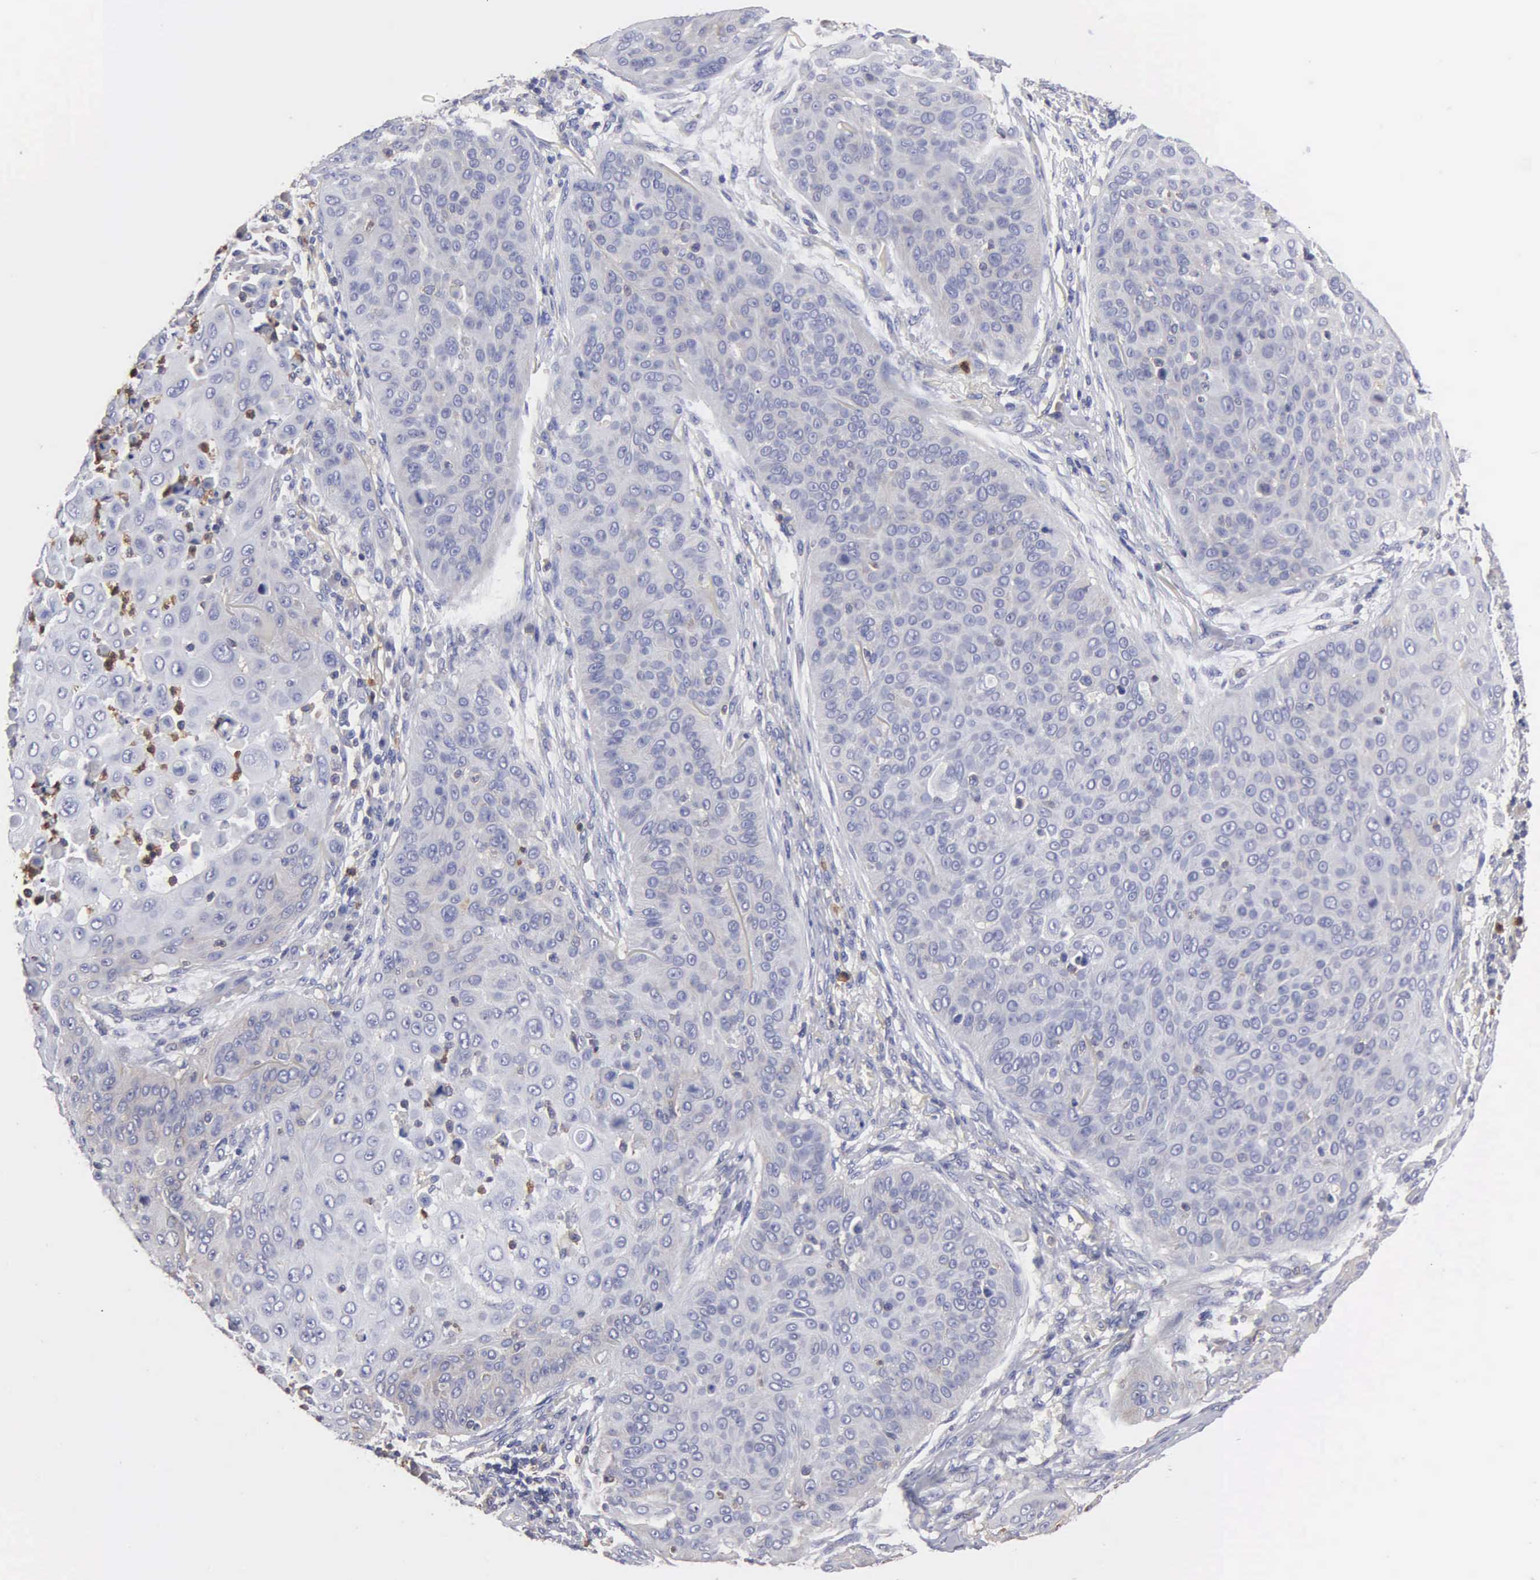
{"staining": {"intensity": "negative", "quantity": "none", "location": "none"}, "tissue": "skin cancer", "cell_type": "Tumor cells", "image_type": "cancer", "snomed": [{"axis": "morphology", "description": "Squamous cell carcinoma, NOS"}, {"axis": "topography", "description": "Skin"}], "caption": "Immunohistochemical staining of skin cancer (squamous cell carcinoma) exhibits no significant positivity in tumor cells.", "gene": "G6PD", "patient": {"sex": "male", "age": 82}}